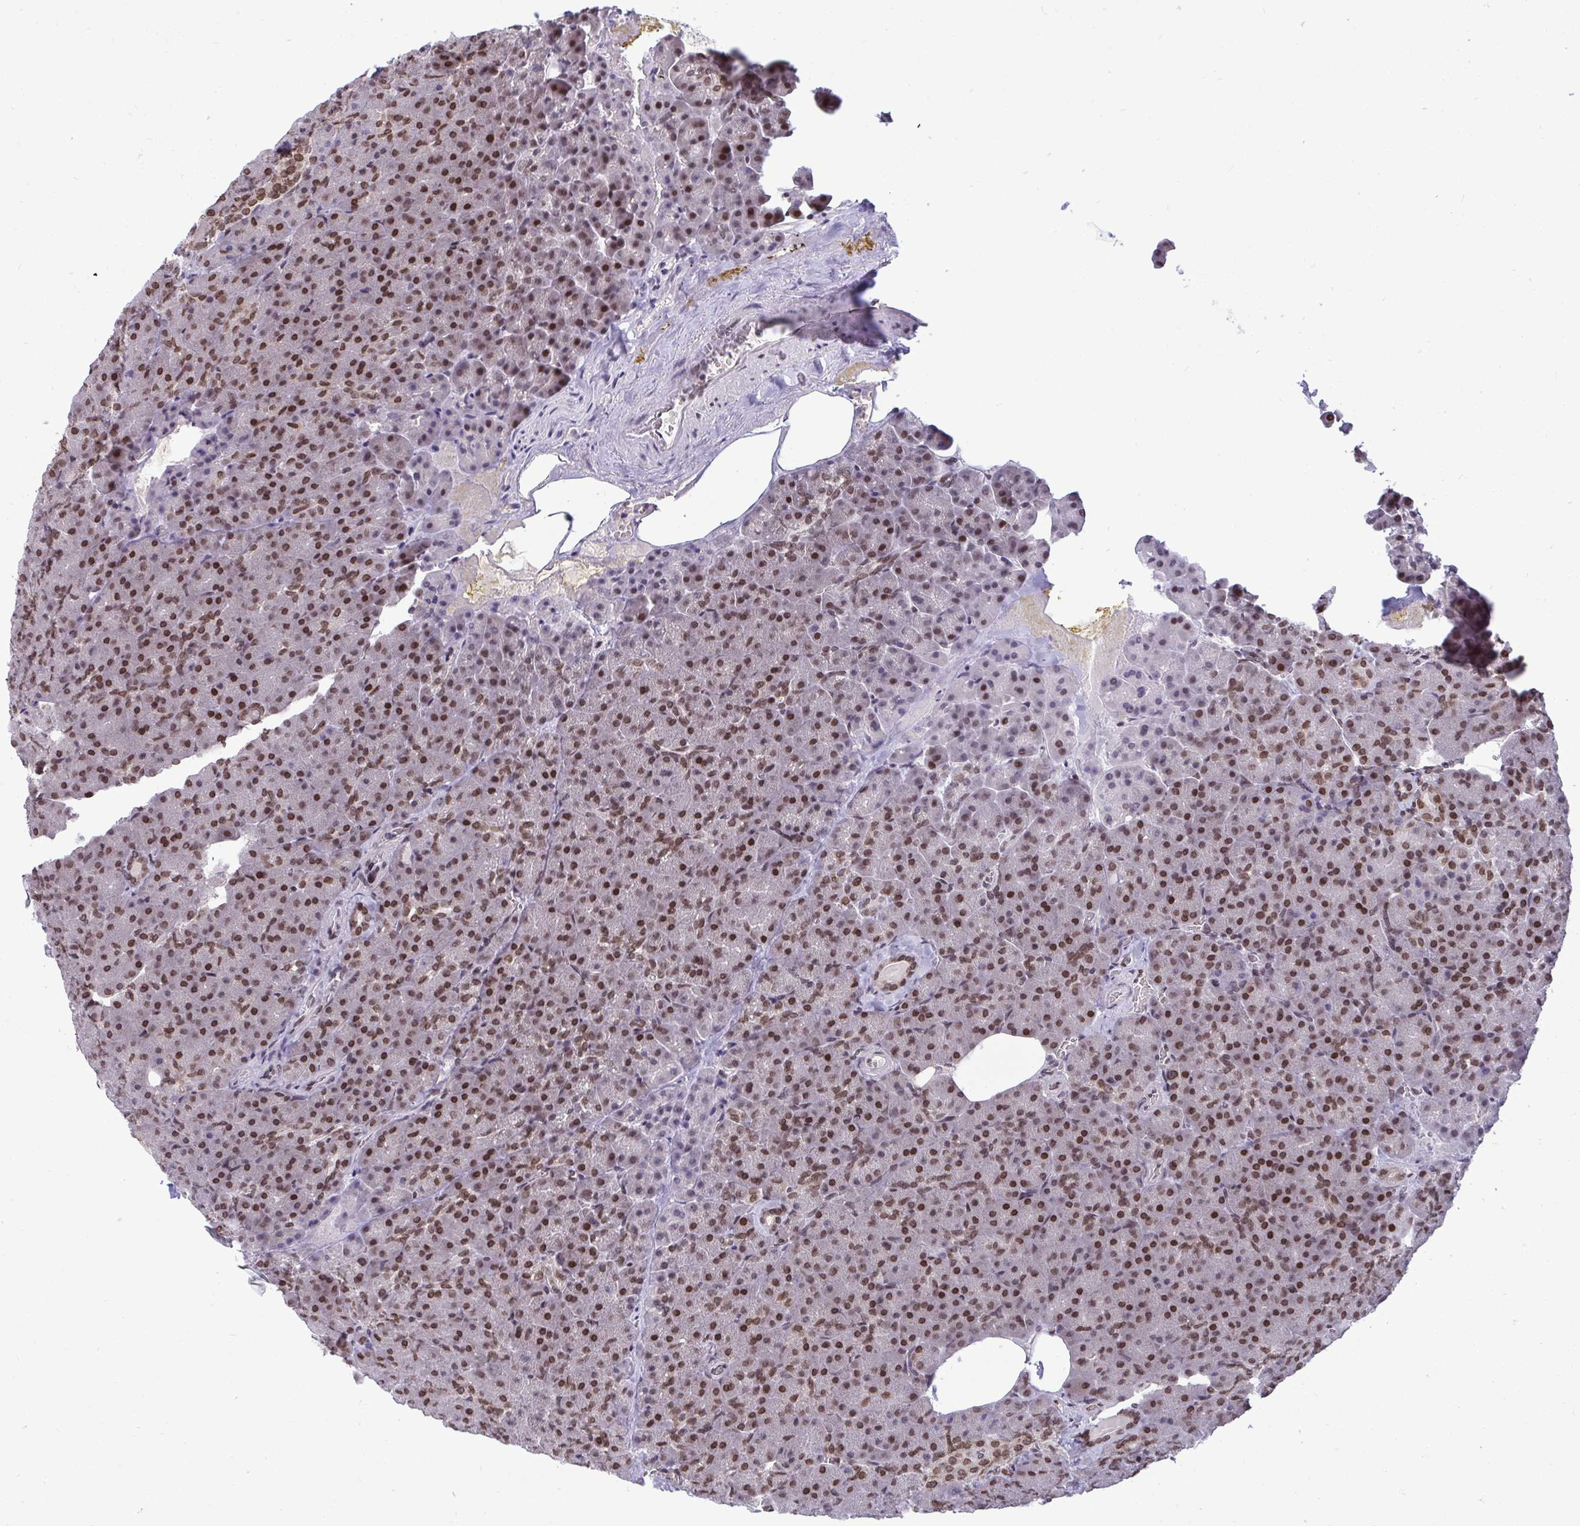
{"staining": {"intensity": "moderate", "quantity": "25%-75%", "location": "nuclear"}, "tissue": "pancreas", "cell_type": "Exocrine glandular cells", "image_type": "normal", "snomed": [{"axis": "morphology", "description": "Normal tissue, NOS"}, {"axis": "topography", "description": "Pancreas"}], "caption": "The image exhibits immunohistochemical staining of unremarkable pancreas. There is moderate nuclear staining is identified in about 25%-75% of exocrine glandular cells.", "gene": "JPT1", "patient": {"sex": "female", "age": 74}}